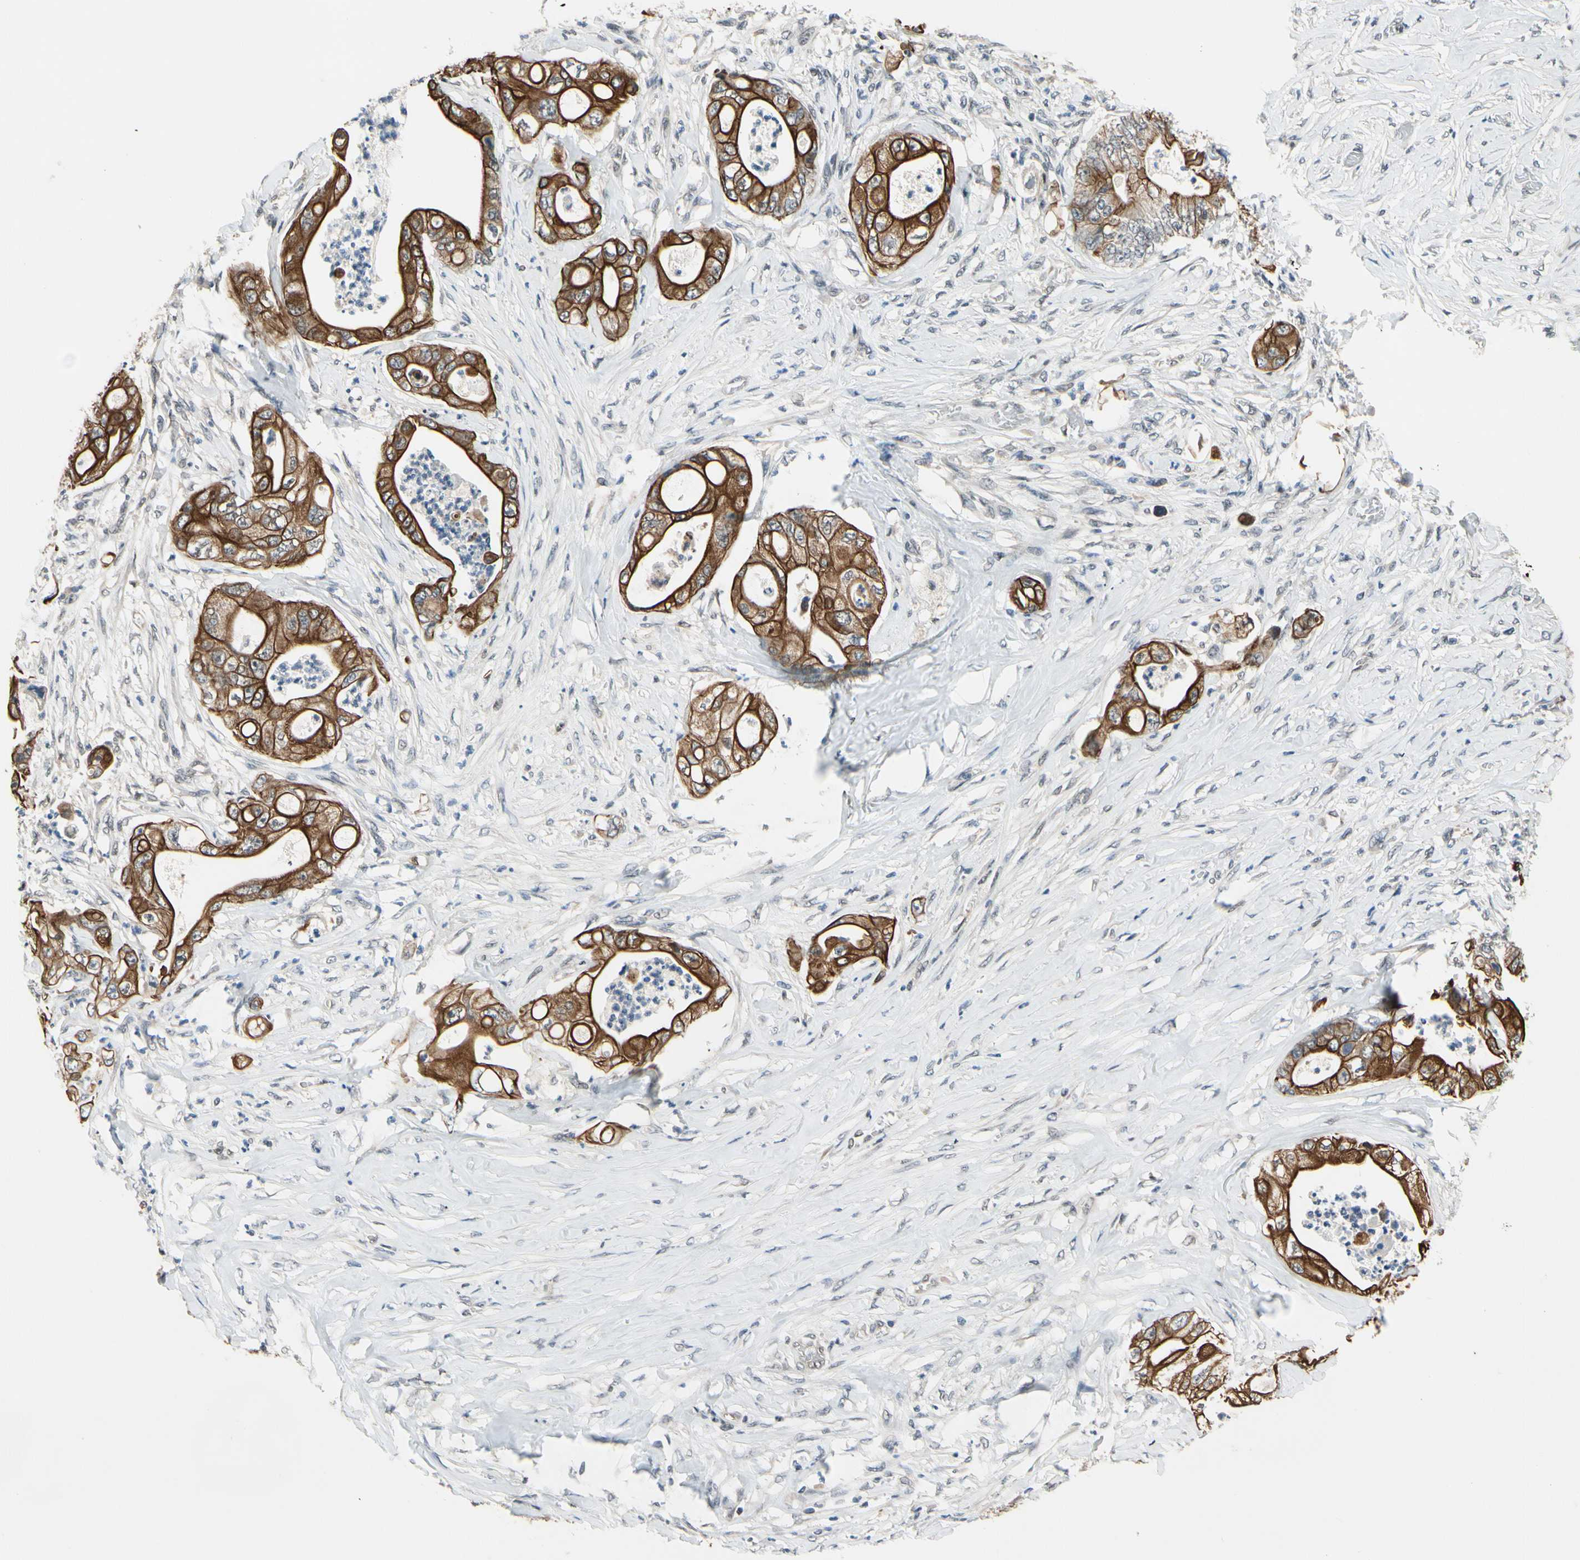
{"staining": {"intensity": "strong", "quantity": ">75%", "location": "cytoplasmic/membranous"}, "tissue": "stomach cancer", "cell_type": "Tumor cells", "image_type": "cancer", "snomed": [{"axis": "morphology", "description": "Adenocarcinoma, NOS"}, {"axis": "topography", "description": "Stomach"}], "caption": "A high amount of strong cytoplasmic/membranous positivity is seen in approximately >75% of tumor cells in stomach adenocarcinoma tissue.", "gene": "TAF12", "patient": {"sex": "female", "age": 73}}